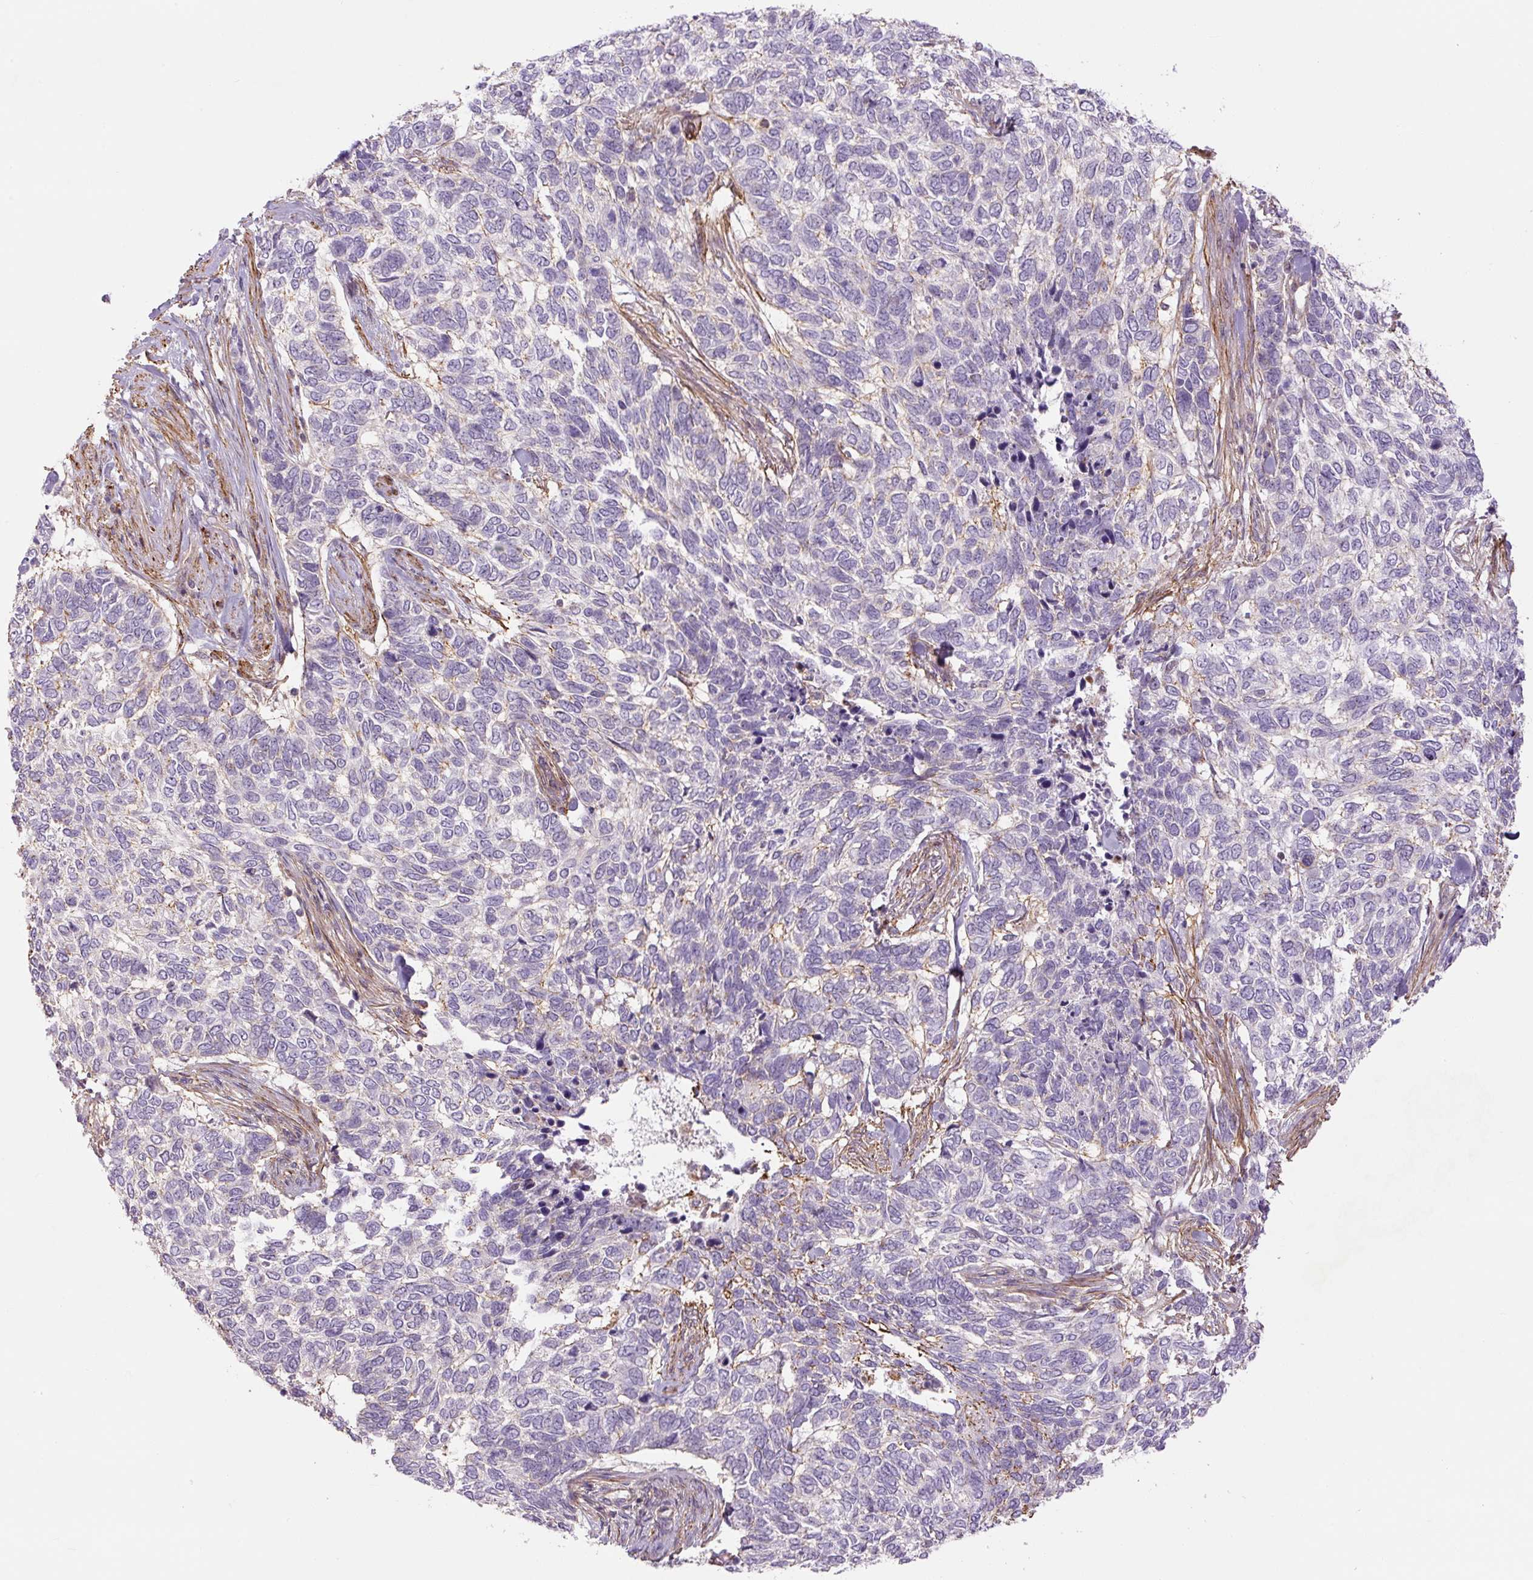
{"staining": {"intensity": "negative", "quantity": "none", "location": "none"}, "tissue": "skin cancer", "cell_type": "Tumor cells", "image_type": "cancer", "snomed": [{"axis": "morphology", "description": "Basal cell carcinoma"}, {"axis": "topography", "description": "Skin"}], "caption": "An immunohistochemistry (IHC) photomicrograph of skin cancer is shown. There is no staining in tumor cells of skin cancer. (Stains: DAB IHC with hematoxylin counter stain, Microscopy: brightfield microscopy at high magnification).", "gene": "CCNI2", "patient": {"sex": "female", "age": 65}}